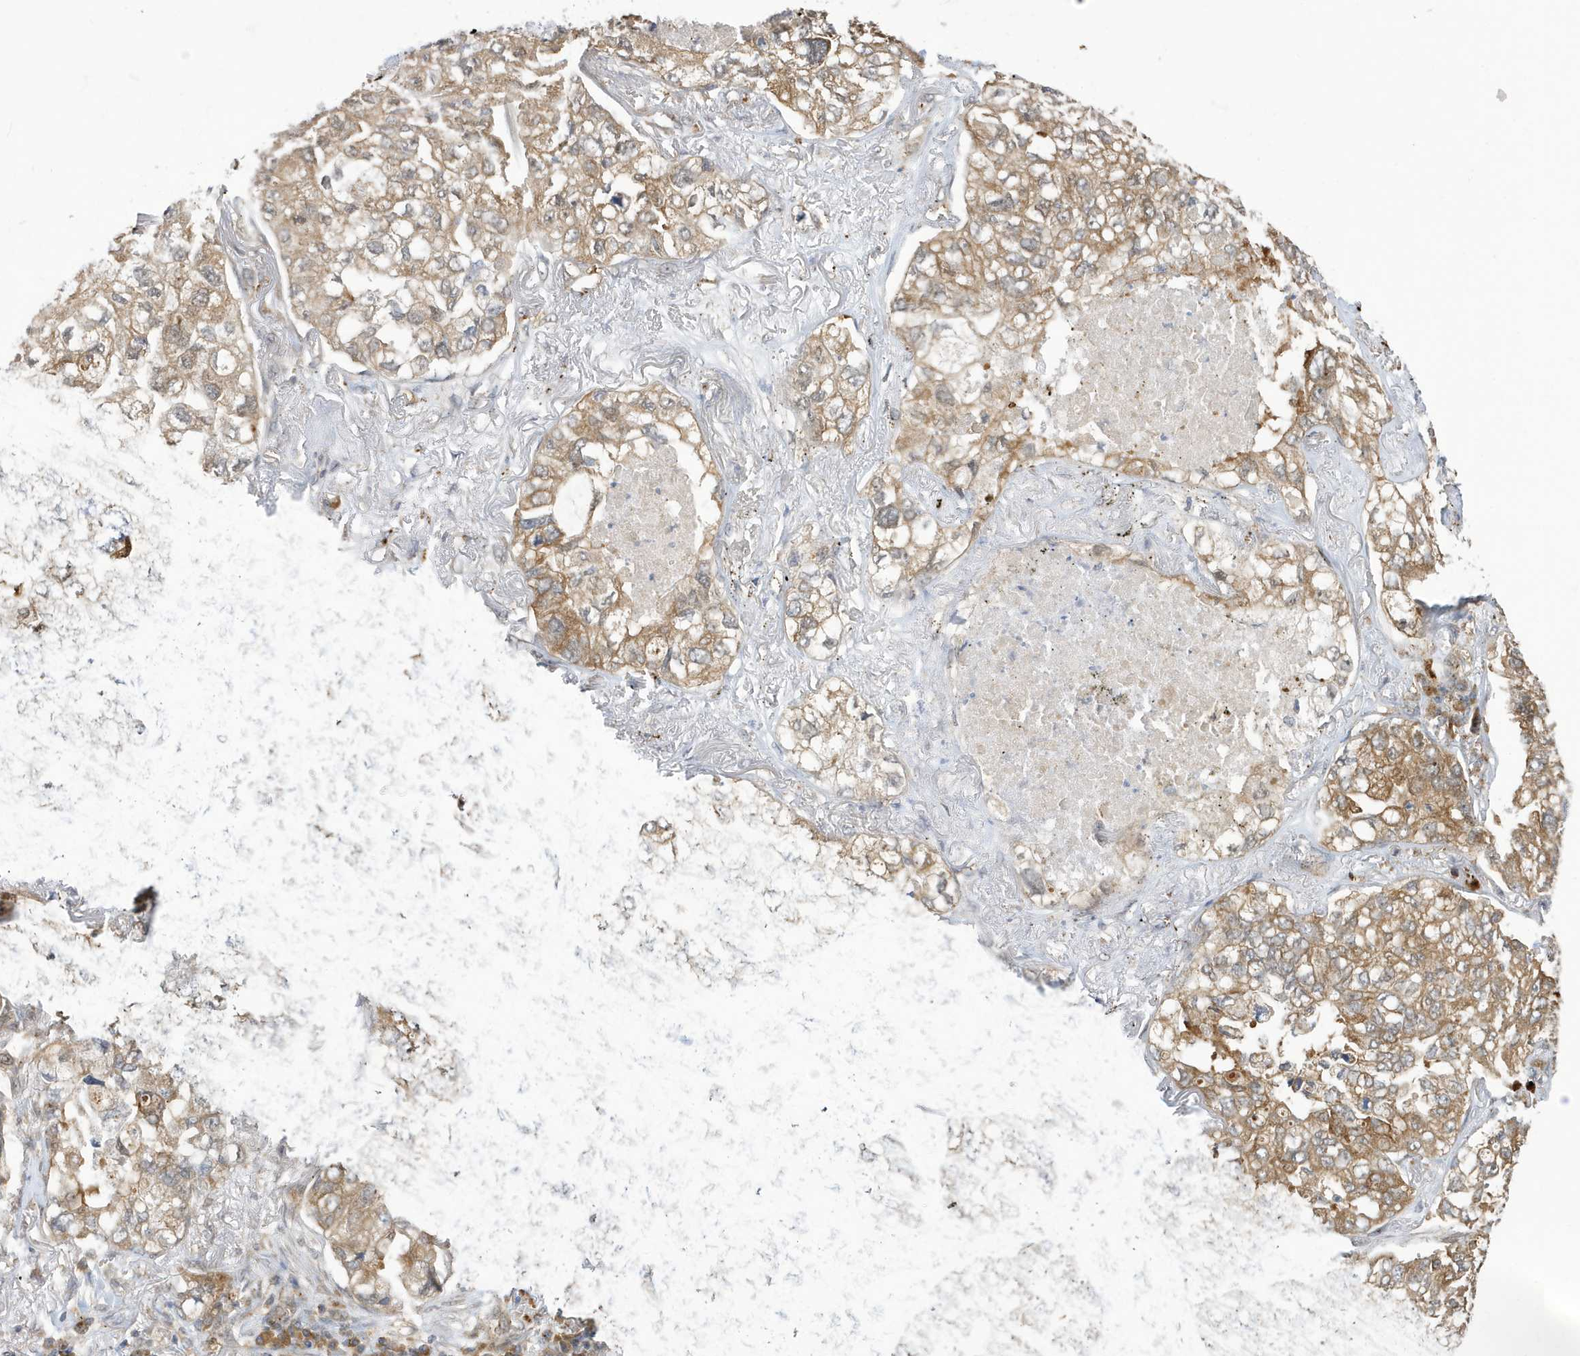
{"staining": {"intensity": "moderate", "quantity": ">75%", "location": "cytoplasmic/membranous"}, "tissue": "lung cancer", "cell_type": "Tumor cells", "image_type": "cancer", "snomed": [{"axis": "morphology", "description": "Adenocarcinoma, NOS"}, {"axis": "topography", "description": "Lung"}], "caption": "Protein positivity by immunohistochemistry reveals moderate cytoplasmic/membranous staining in approximately >75% of tumor cells in adenocarcinoma (lung).", "gene": "ZNF507", "patient": {"sex": "male", "age": 65}}